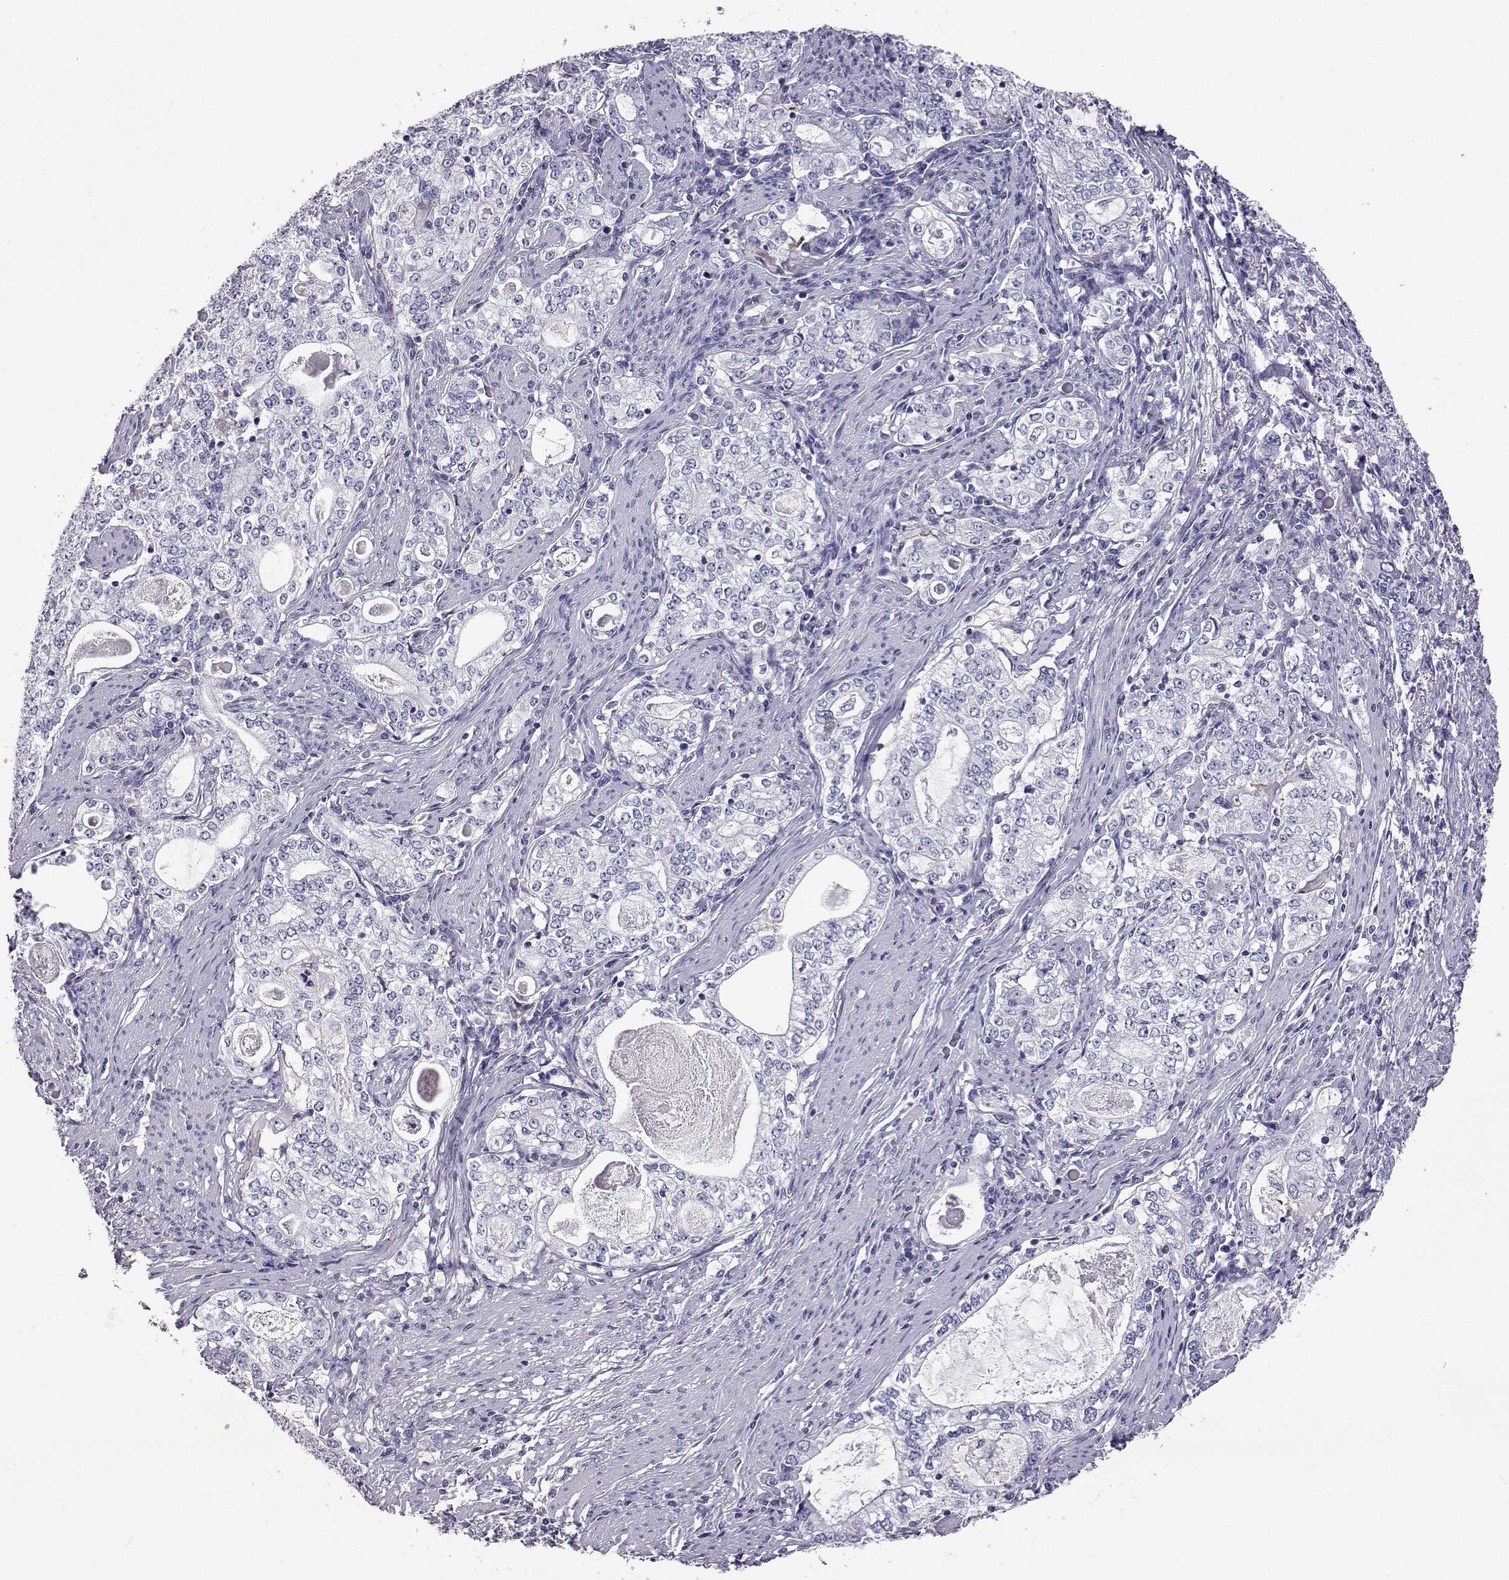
{"staining": {"intensity": "negative", "quantity": "none", "location": "none"}, "tissue": "stomach cancer", "cell_type": "Tumor cells", "image_type": "cancer", "snomed": [{"axis": "morphology", "description": "Adenocarcinoma, NOS"}, {"axis": "topography", "description": "Stomach, lower"}], "caption": "Tumor cells are negative for protein expression in human stomach cancer (adenocarcinoma).", "gene": "AKR1B1", "patient": {"sex": "female", "age": 72}}